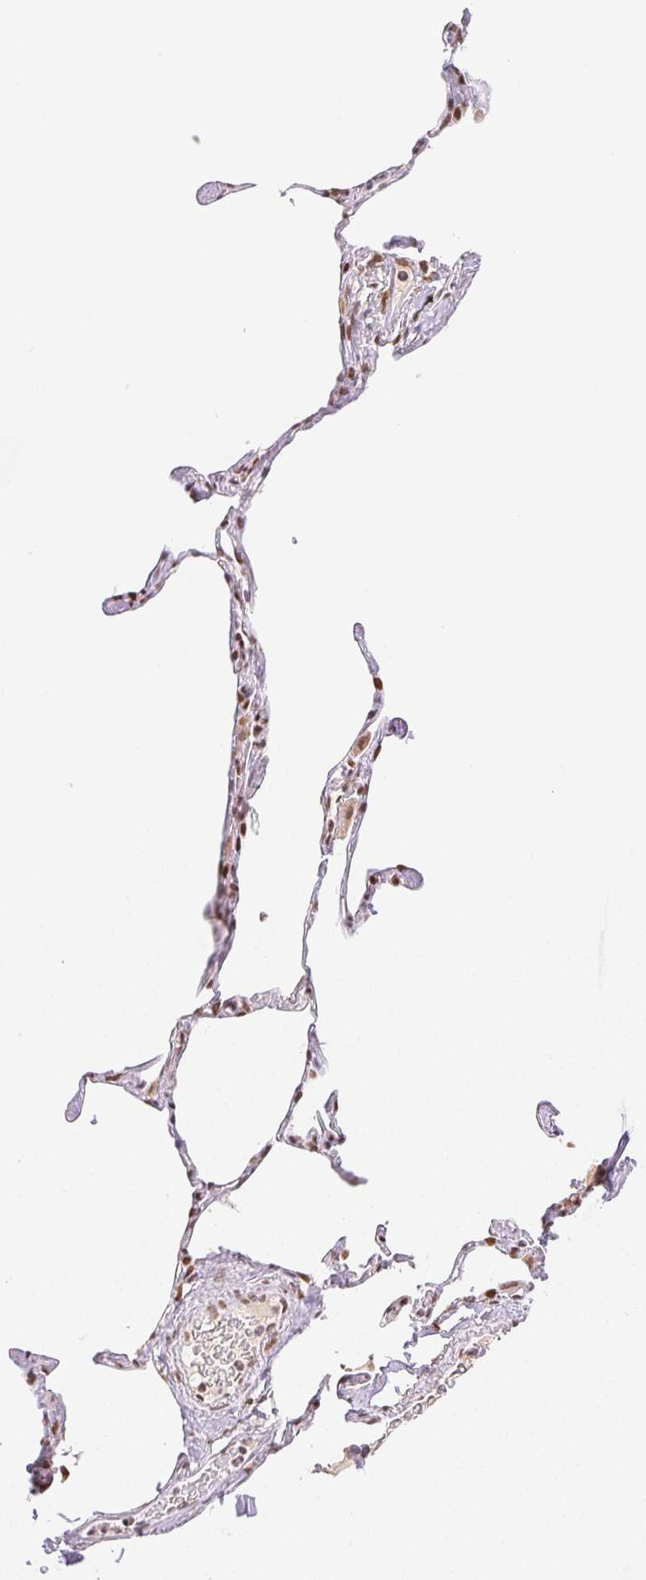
{"staining": {"intensity": "moderate", "quantity": "25%-75%", "location": "nuclear"}, "tissue": "lung", "cell_type": "Alveolar cells", "image_type": "normal", "snomed": [{"axis": "morphology", "description": "Normal tissue, NOS"}, {"axis": "topography", "description": "Lung"}], "caption": "Protein staining of unremarkable lung exhibits moderate nuclear staining in approximately 25%-75% of alveolar cells.", "gene": "H2AZ1", "patient": {"sex": "male", "age": 65}}